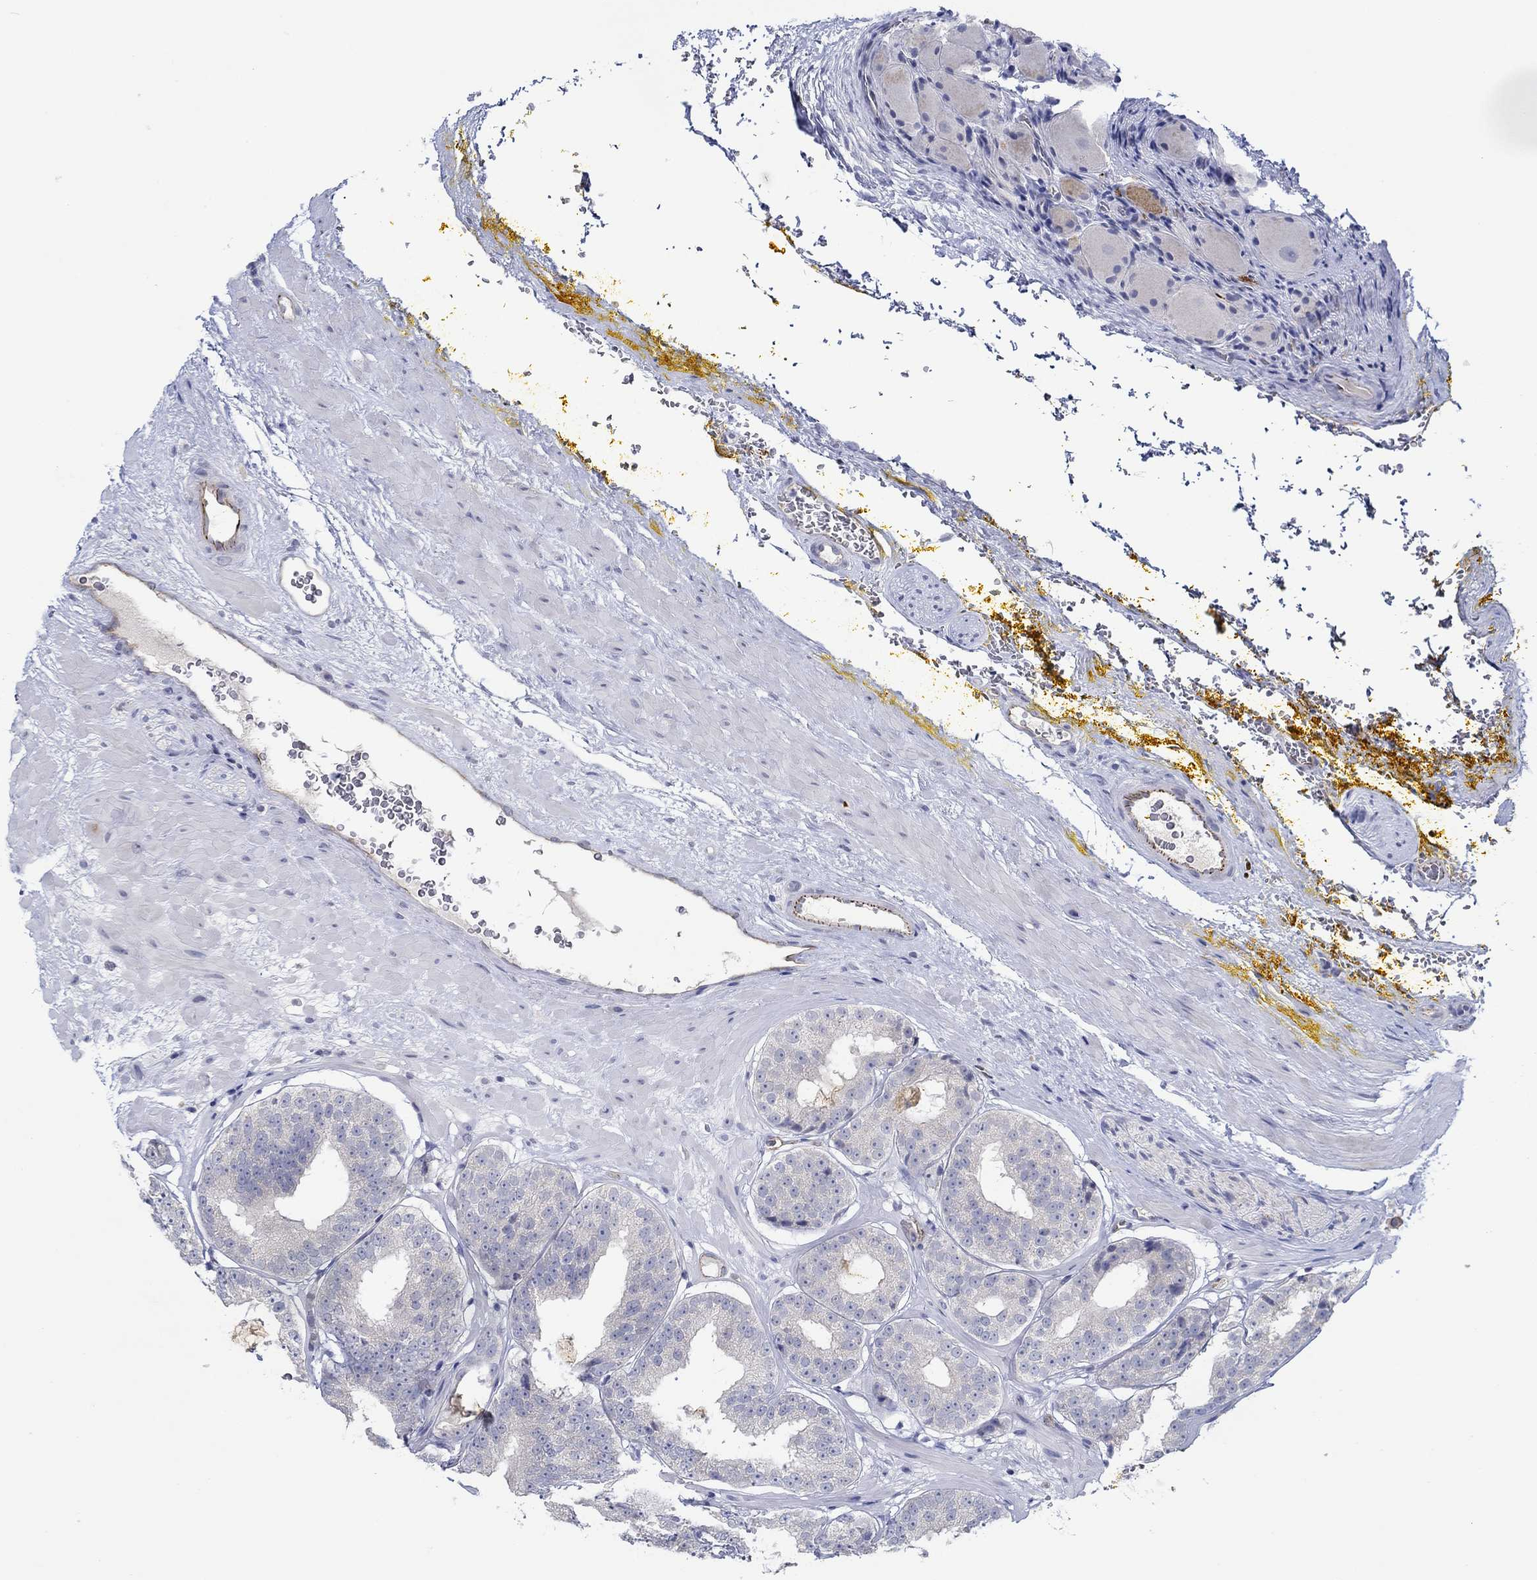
{"staining": {"intensity": "negative", "quantity": "none", "location": "none"}, "tissue": "prostate cancer", "cell_type": "Tumor cells", "image_type": "cancer", "snomed": [{"axis": "morphology", "description": "Adenocarcinoma, Low grade"}, {"axis": "topography", "description": "Prostate"}], "caption": "An IHC micrograph of adenocarcinoma (low-grade) (prostate) is shown. There is no staining in tumor cells of adenocarcinoma (low-grade) (prostate).", "gene": "GJA5", "patient": {"sex": "male", "age": 60}}